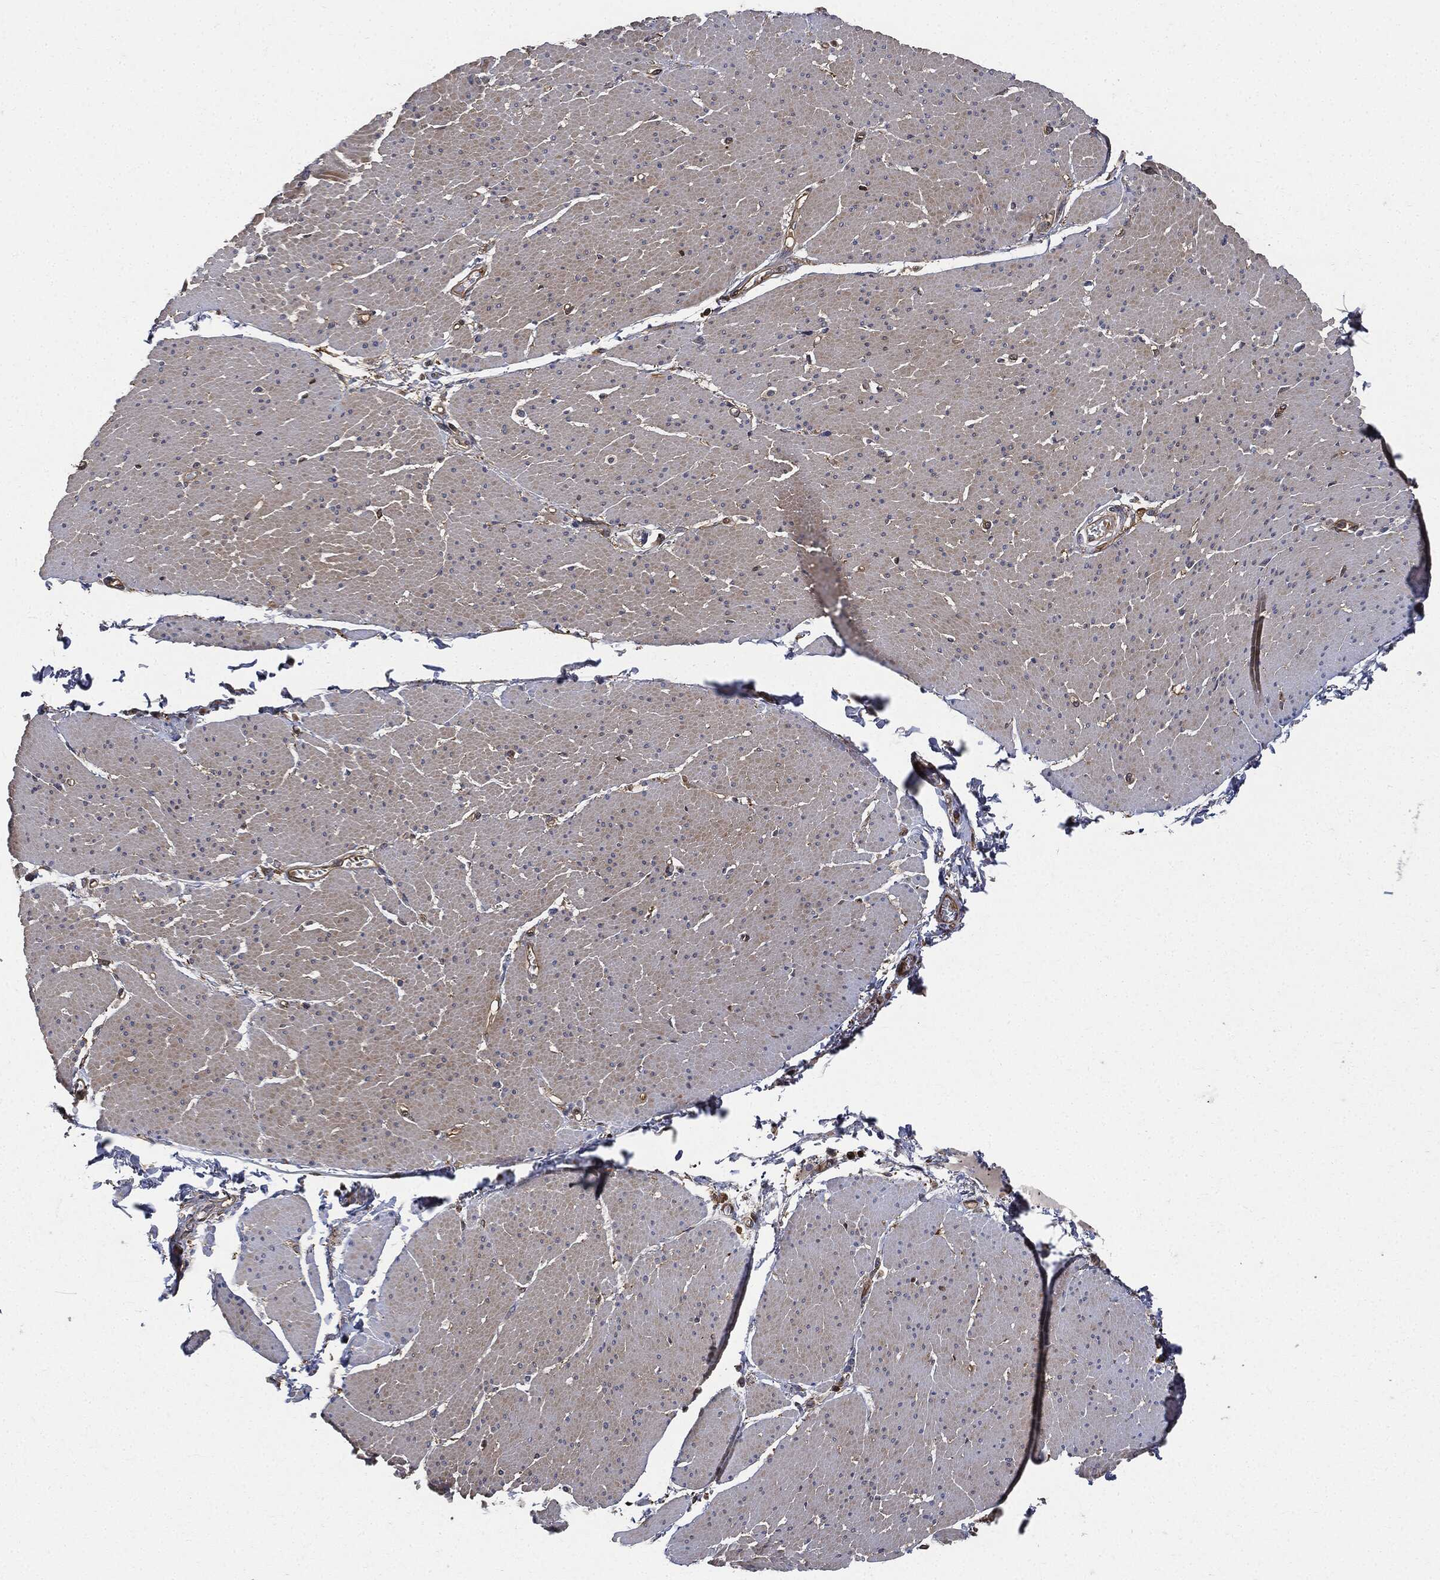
{"staining": {"intensity": "weak", "quantity": "<25%", "location": "cytoplasmic/membranous"}, "tissue": "smooth muscle", "cell_type": "Smooth muscle cells", "image_type": "normal", "snomed": [{"axis": "morphology", "description": "Normal tissue, NOS"}, {"axis": "topography", "description": "Smooth muscle"}, {"axis": "topography", "description": "Anal"}], "caption": "DAB immunohistochemical staining of unremarkable smooth muscle exhibits no significant expression in smooth muscle cells.", "gene": "XPNPEP1", "patient": {"sex": "male", "age": 83}}